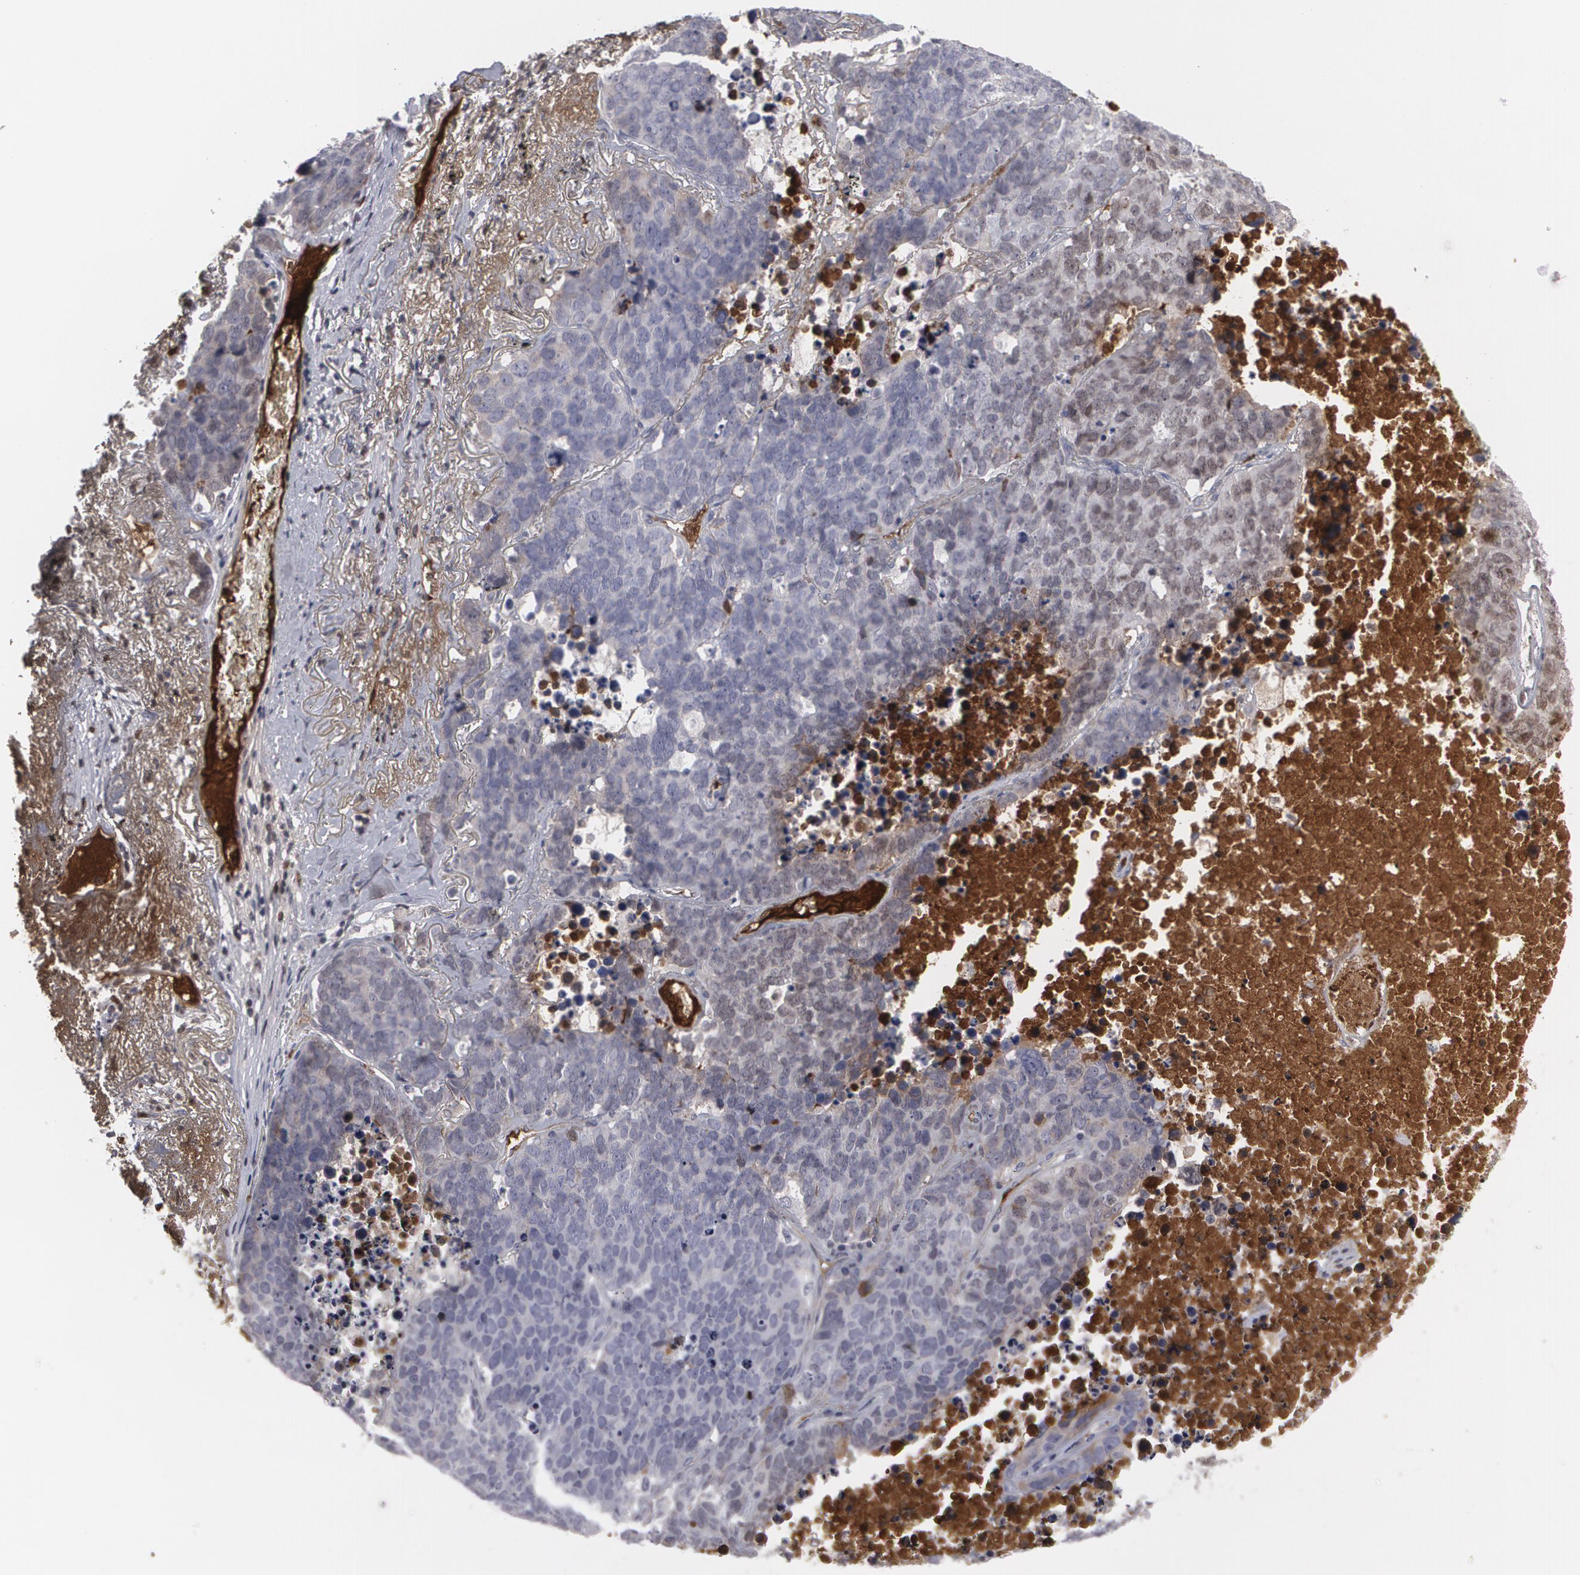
{"staining": {"intensity": "negative", "quantity": "none", "location": "none"}, "tissue": "lung cancer", "cell_type": "Tumor cells", "image_type": "cancer", "snomed": [{"axis": "morphology", "description": "Carcinoid, malignant, NOS"}, {"axis": "topography", "description": "Lung"}], "caption": "Immunohistochemistry photomicrograph of human carcinoid (malignant) (lung) stained for a protein (brown), which reveals no expression in tumor cells.", "gene": "LRG1", "patient": {"sex": "male", "age": 60}}